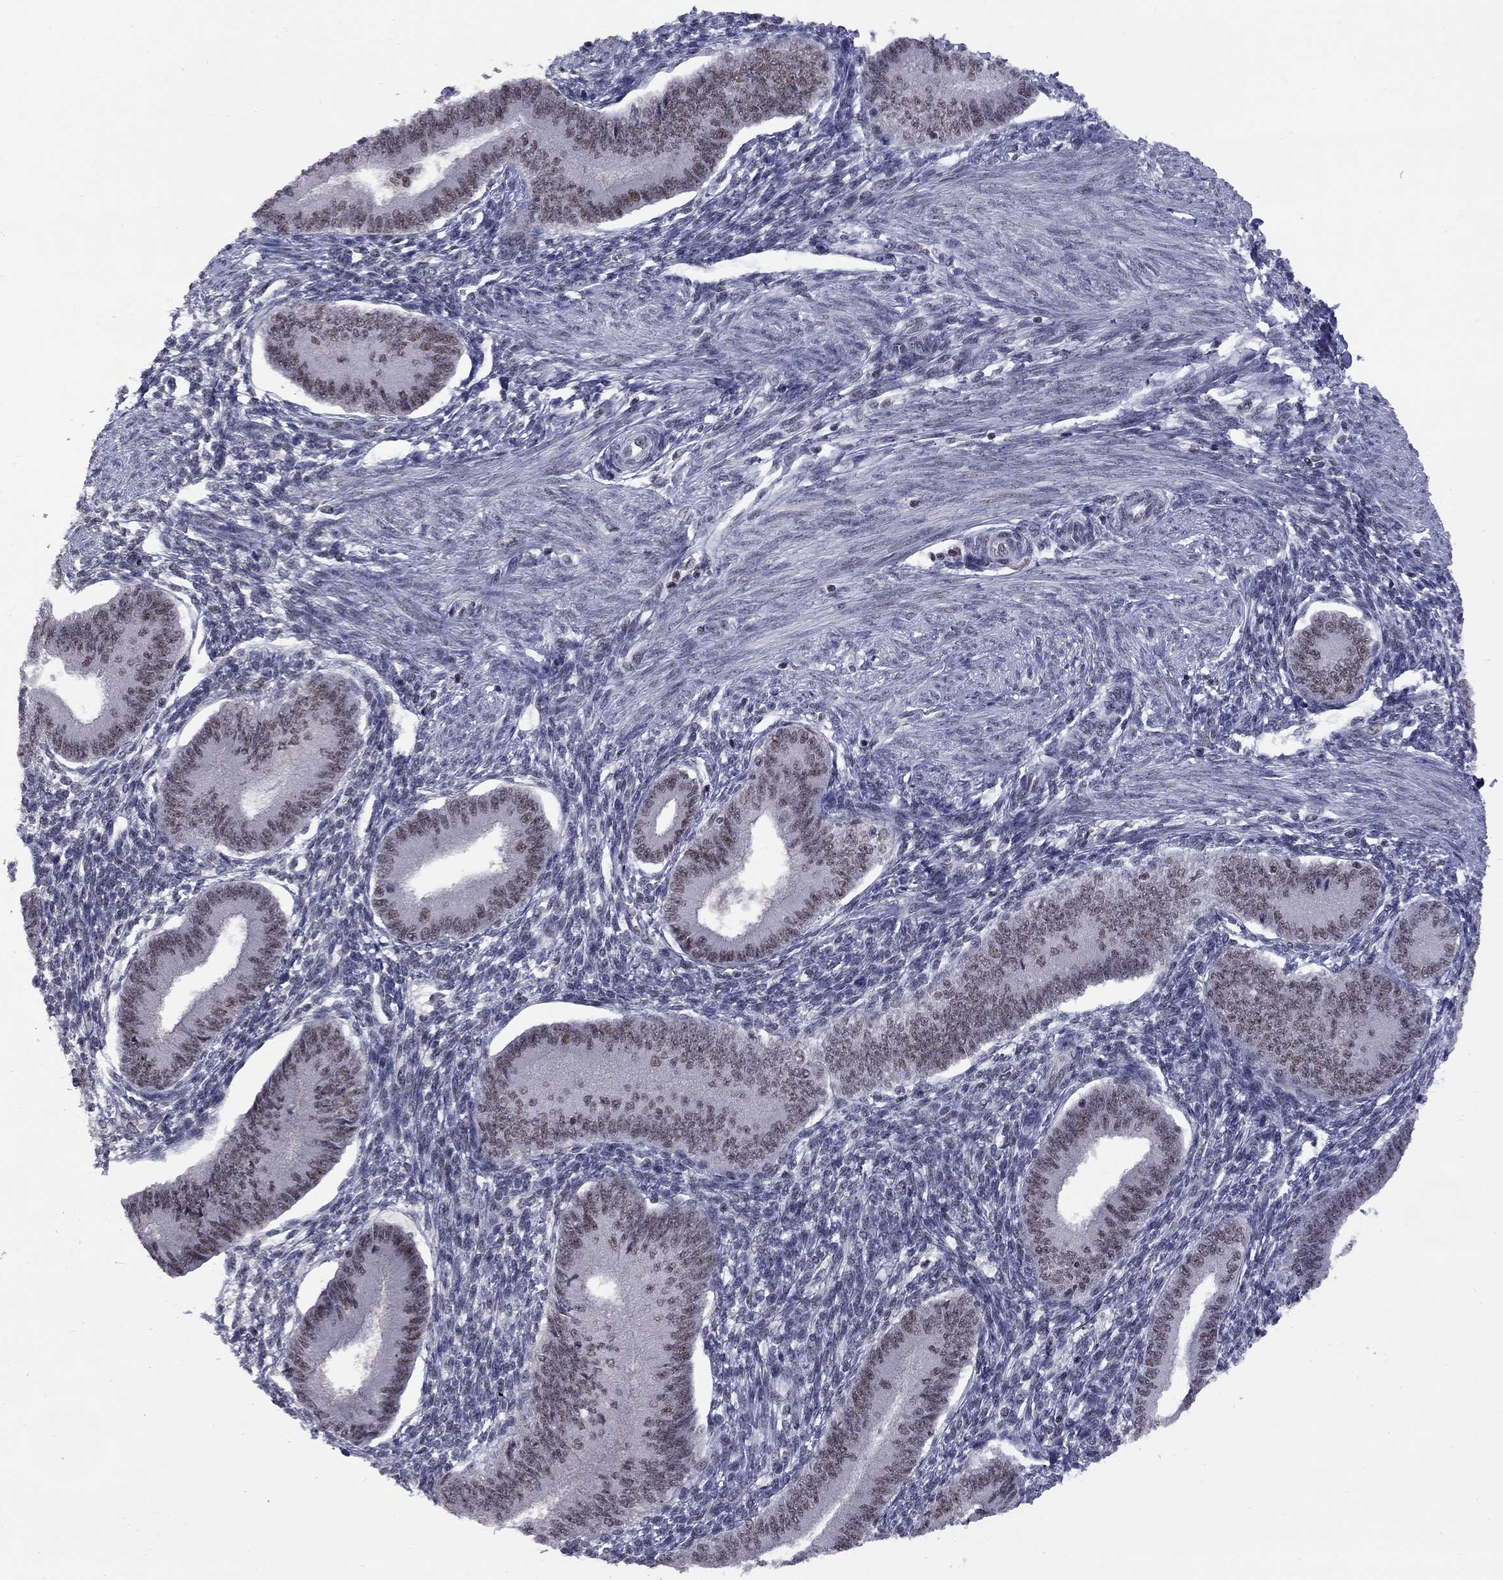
{"staining": {"intensity": "negative", "quantity": "none", "location": "none"}, "tissue": "endometrium", "cell_type": "Cells in endometrial stroma", "image_type": "normal", "snomed": [{"axis": "morphology", "description": "Normal tissue, NOS"}, {"axis": "topography", "description": "Endometrium"}], "caption": "This is a histopathology image of IHC staining of normal endometrium, which shows no positivity in cells in endometrial stroma.", "gene": "TAF9", "patient": {"sex": "female", "age": 39}}